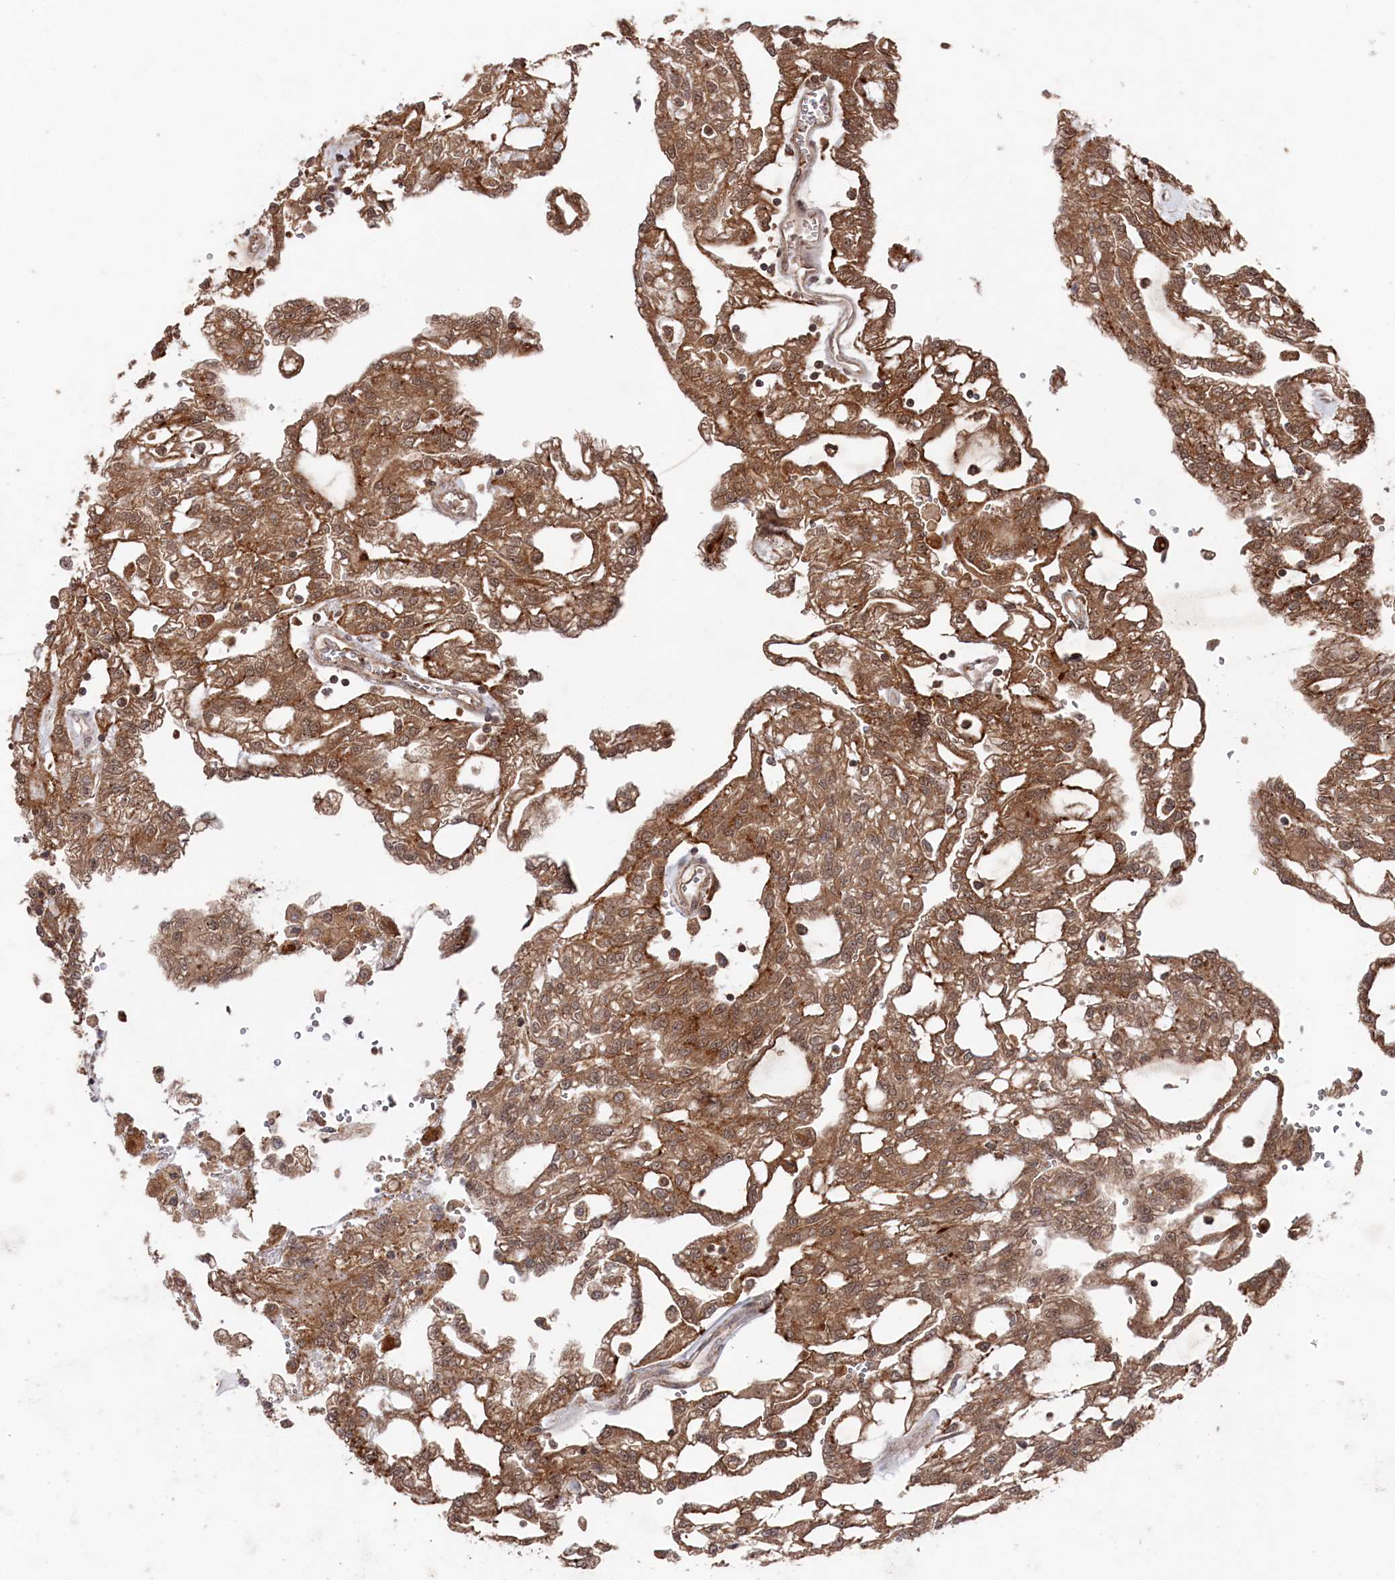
{"staining": {"intensity": "moderate", "quantity": ">75%", "location": "cytoplasmic/membranous"}, "tissue": "renal cancer", "cell_type": "Tumor cells", "image_type": "cancer", "snomed": [{"axis": "morphology", "description": "Adenocarcinoma, NOS"}, {"axis": "topography", "description": "Kidney"}], "caption": "Renal adenocarcinoma stained with IHC reveals moderate cytoplasmic/membranous staining in approximately >75% of tumor cells.", "gene": "BORCS7", "patient": {"sex": "male", "age": 63}}